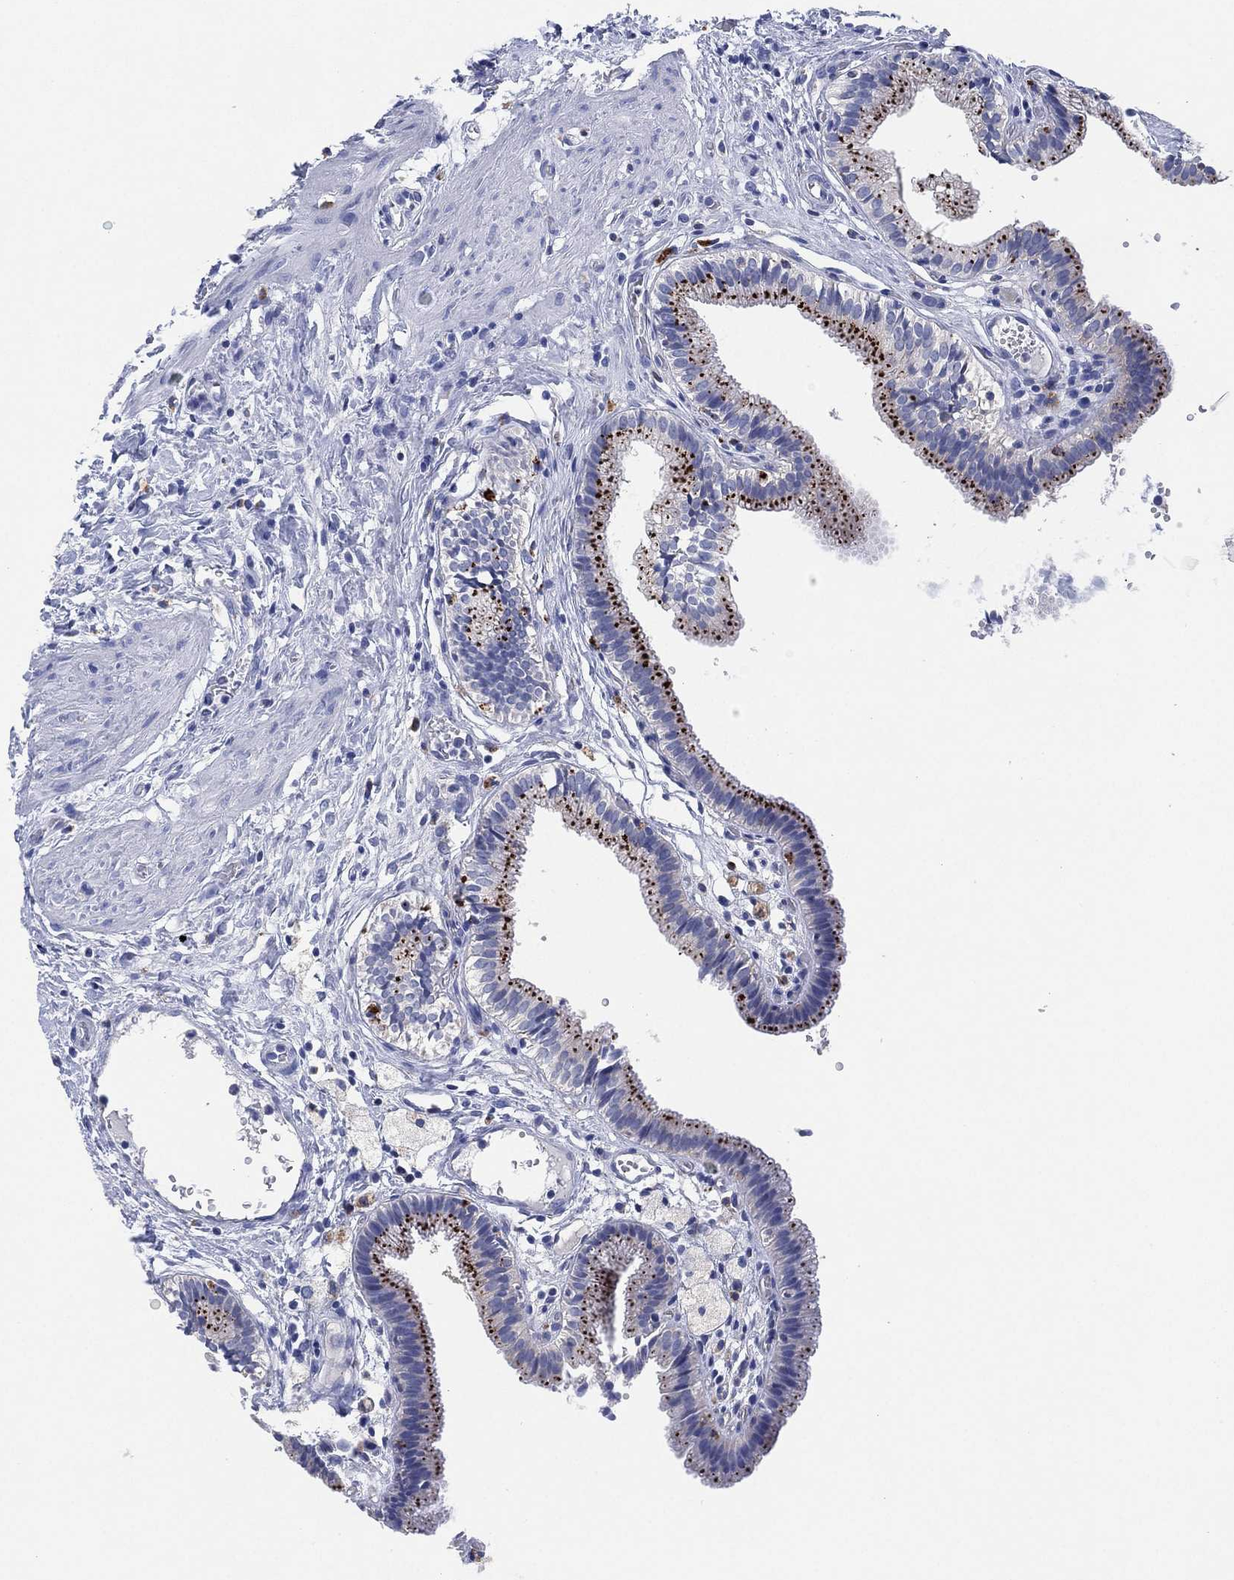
{"staining": {"intensity": "strong", "quantity": "25%-75%", "location": "cytoplasmic/membranous"}, "tissue": "gallbladder", "cell_type": "Glandular cells", "image_type": "normal", "snomed": [{"axis": "morphology", "description": "Normal tissue, NOS"}, {"axis": "topography", "description": "Gallbladder"}], "caption": "Immunohistochemistry micrograph of normal gallbladder stained for a protein (brown), which demonstrates high levels of strong cytoplasmic/membranous staining in about 25%-75% of glandular cells.", "gene": "GALNS", "patient": {"sex": "female", "age": 24}}